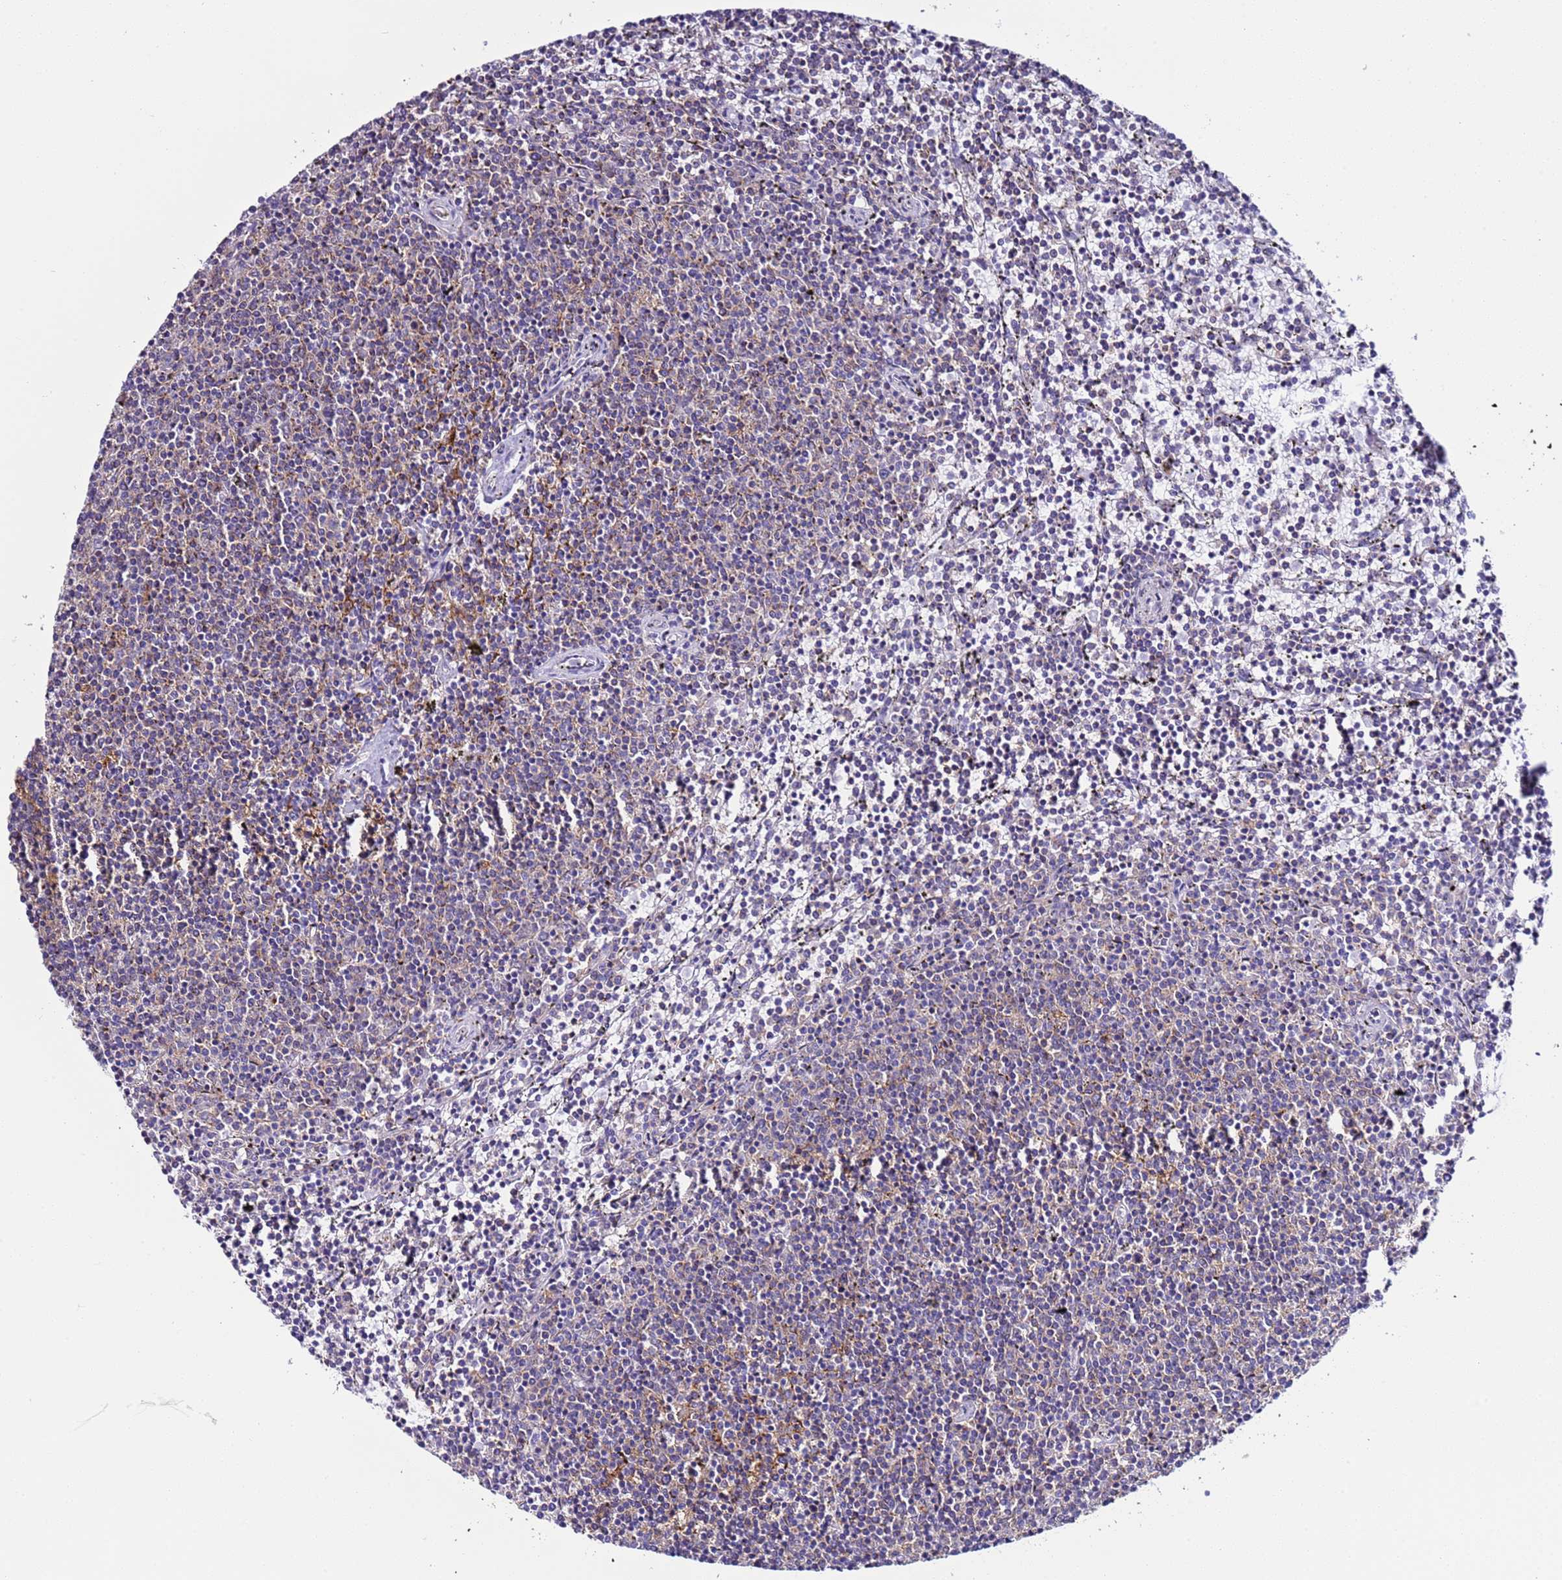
{"staining": {"intensity": "negative", "quantity": "none", "location": "none"}, "tissue": "lymphoma", "cell_type": "Tumor cells", "image_type": "cancer", "snomed": [{"axis": "morphology", "description": "Malignant lymphoma, non-Hodgkin's type, Low grade"}, {"axis": "topography", "description": "Spleen"}], "caption": "Tumor cells show no significant expression in malignant lymphoma, non-Hodgkin's type (low-grade).", "gene": "AHI1", "patient": {"sex": "female", "age": 50}}